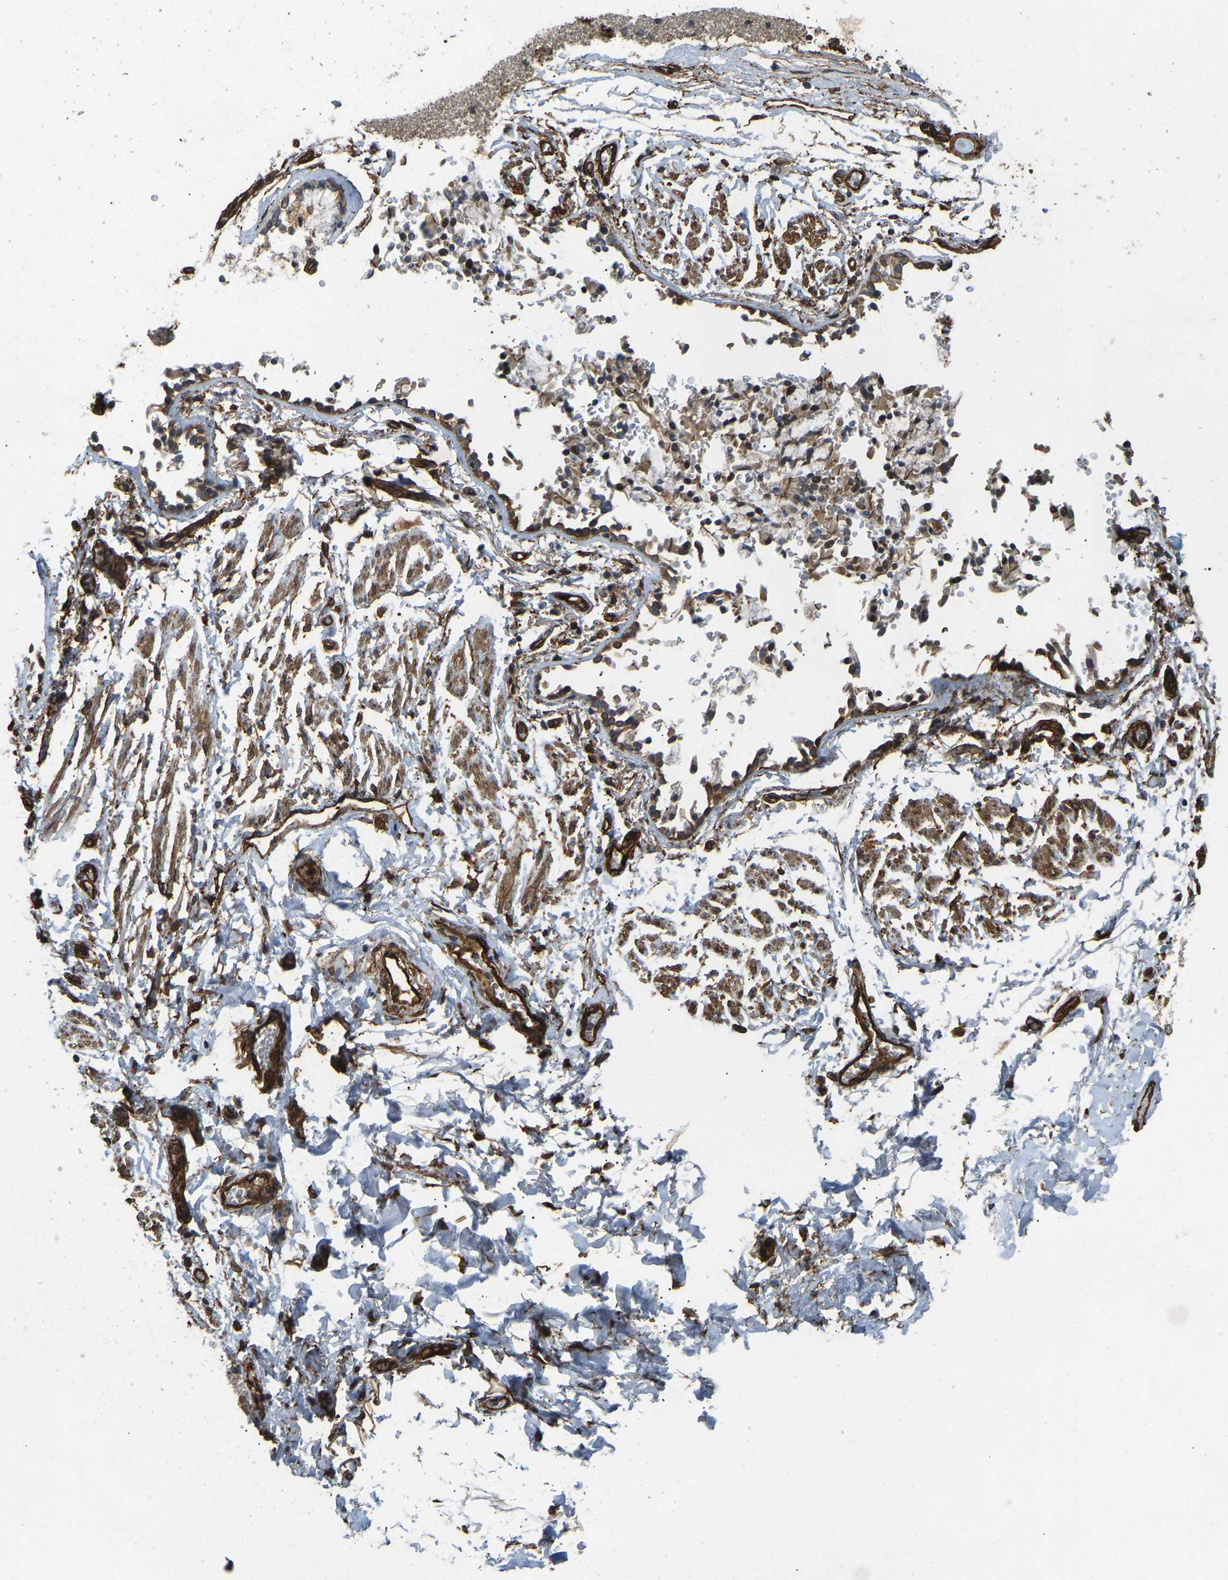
{"staining": {"intensity": "strong", "quantity": ">75%", "location": "cytoplasmic/membranous"}, "tissue": "adipose tissue", "cell_type": "Adipocytes", "image_type": "normal", "snomed": [{"axis": "morphology", "description": "Normal tissue, NOS"}, {"axis": "topography", "description": "Cartilage tissue"}, {"axis": "topography", "description": "Lung"}], "caption": "Protein staining displays strong cytoplasmic/membranous expression in about >75% of adipocytes in unremarkable adipose tissue.", "gene": "NMB", "patient": {"sex": "female", "age": 77}}